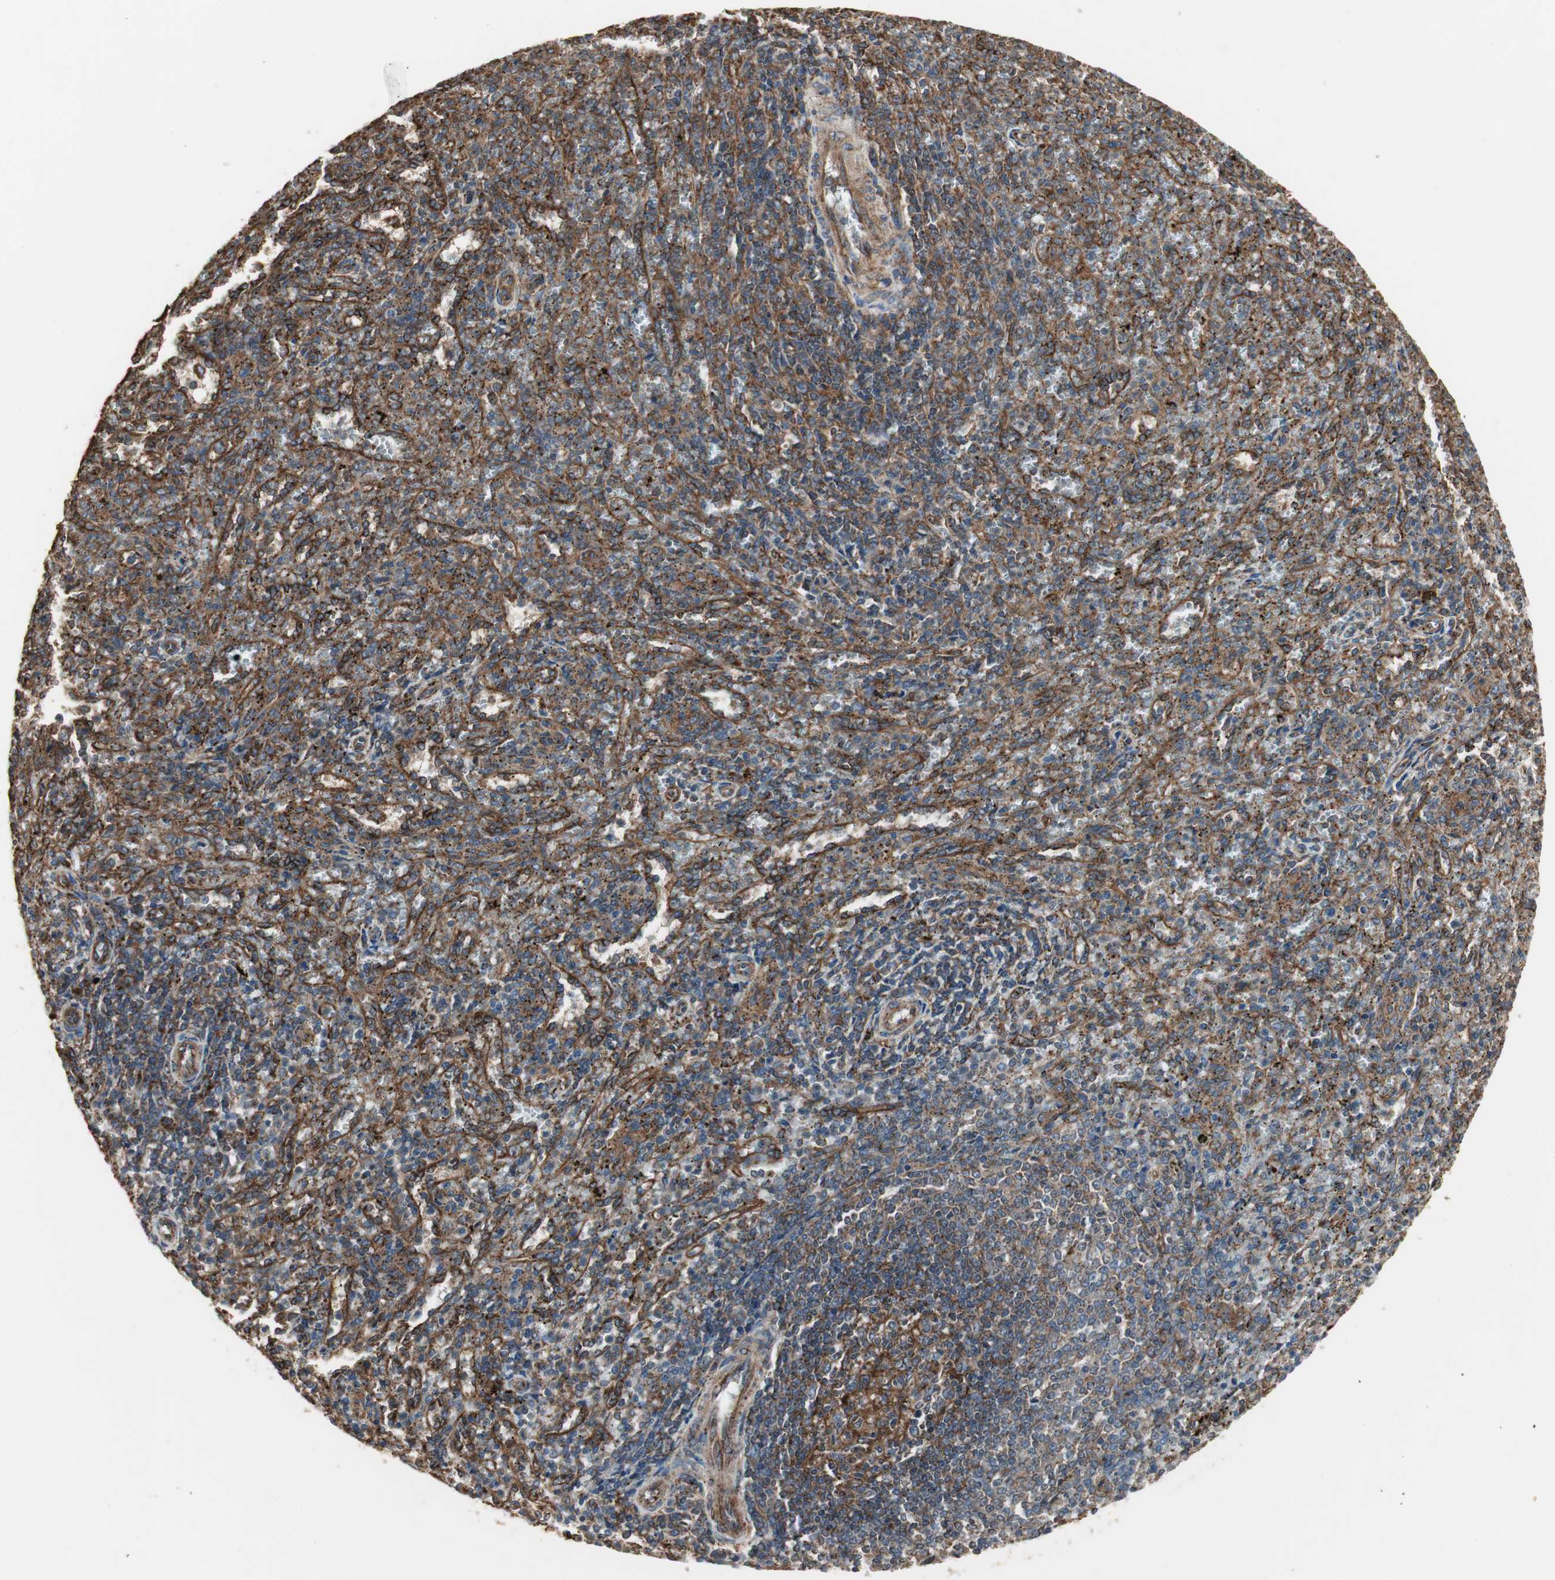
{"staining": {"intensity": "moderate", "quantity": "25%-75%", "location": "cytoplasmic/membranous"}, "tissue": "spleen", "cell_type": "Cells in red pulp", "image_type": "normal", "snomed": [{"axis": "morphology", "description": "Normal tissue, NOS"}, {"axis": "topography", "description": "Spleen"}], "caption": "High-power microscopy captured an immunohistochemistry histopathology image of unremarkable spleen, revealing moderate cytoplasmic/membranous staining in about 25%-75% of cells in red pulp.", "gene": "H6PD", "patient": {"sex": "female", "age": 10}}